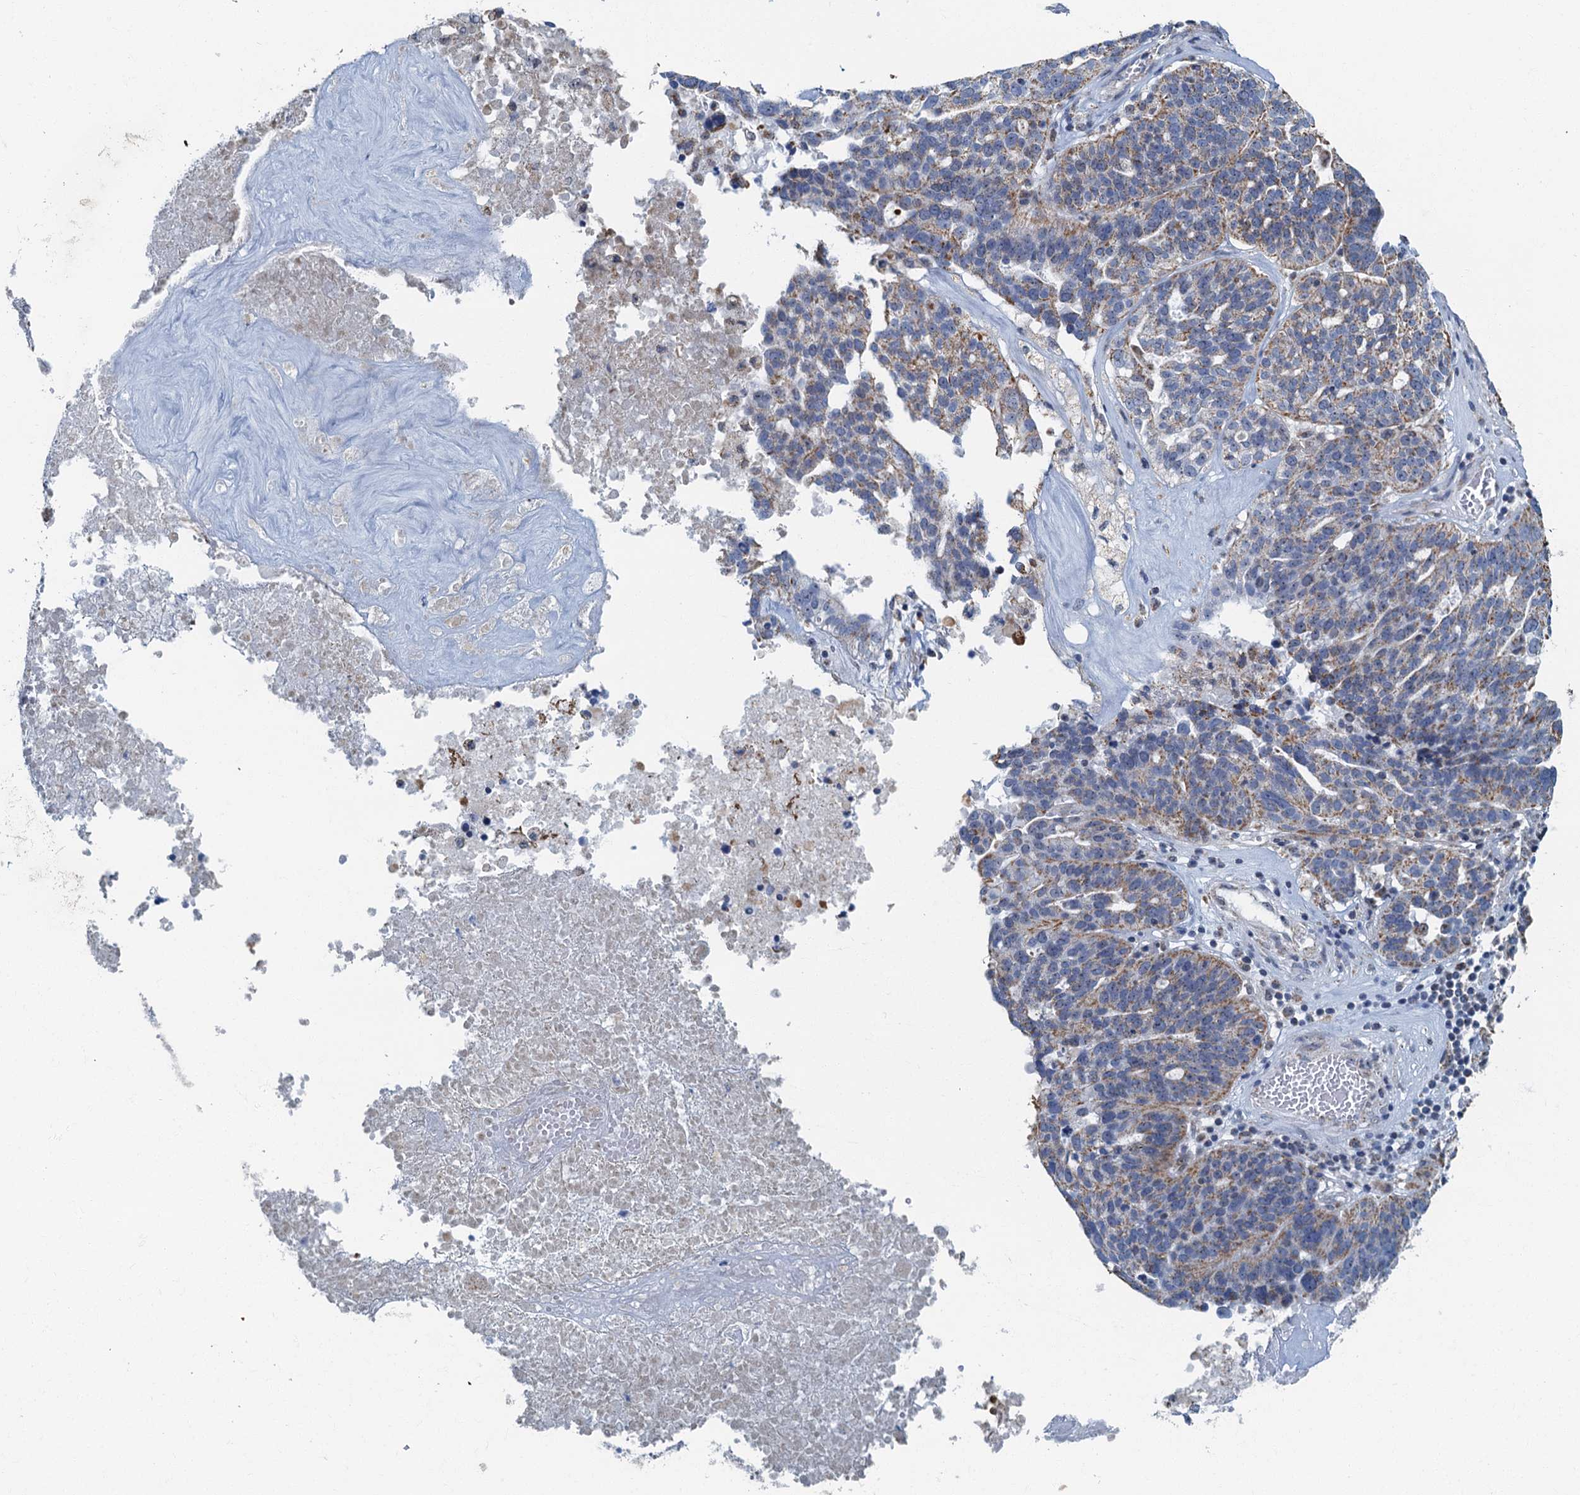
{"staining": {"intensity": "moderate", "quantity": "25%-75%", "location": "cytoplasmic/membranous"}, "tissue": "ovarian cancer", "cell_type": "Tumor cells", "image_type": "cancer", "snomed": [{"axis": "morphology", "description": "Cystadenocarcinoma, serous, NOS"}, {"axis": "topography", "description": "Ovary"}], "caption": "DAB immunohistochemical staining of ovarian cancer displays moderate cytoplasmic/membranous protein staining in about 25%-75% of tumor cells.", "gene": "RAD9B", "patient": {"sex": "female", "age": 59}}